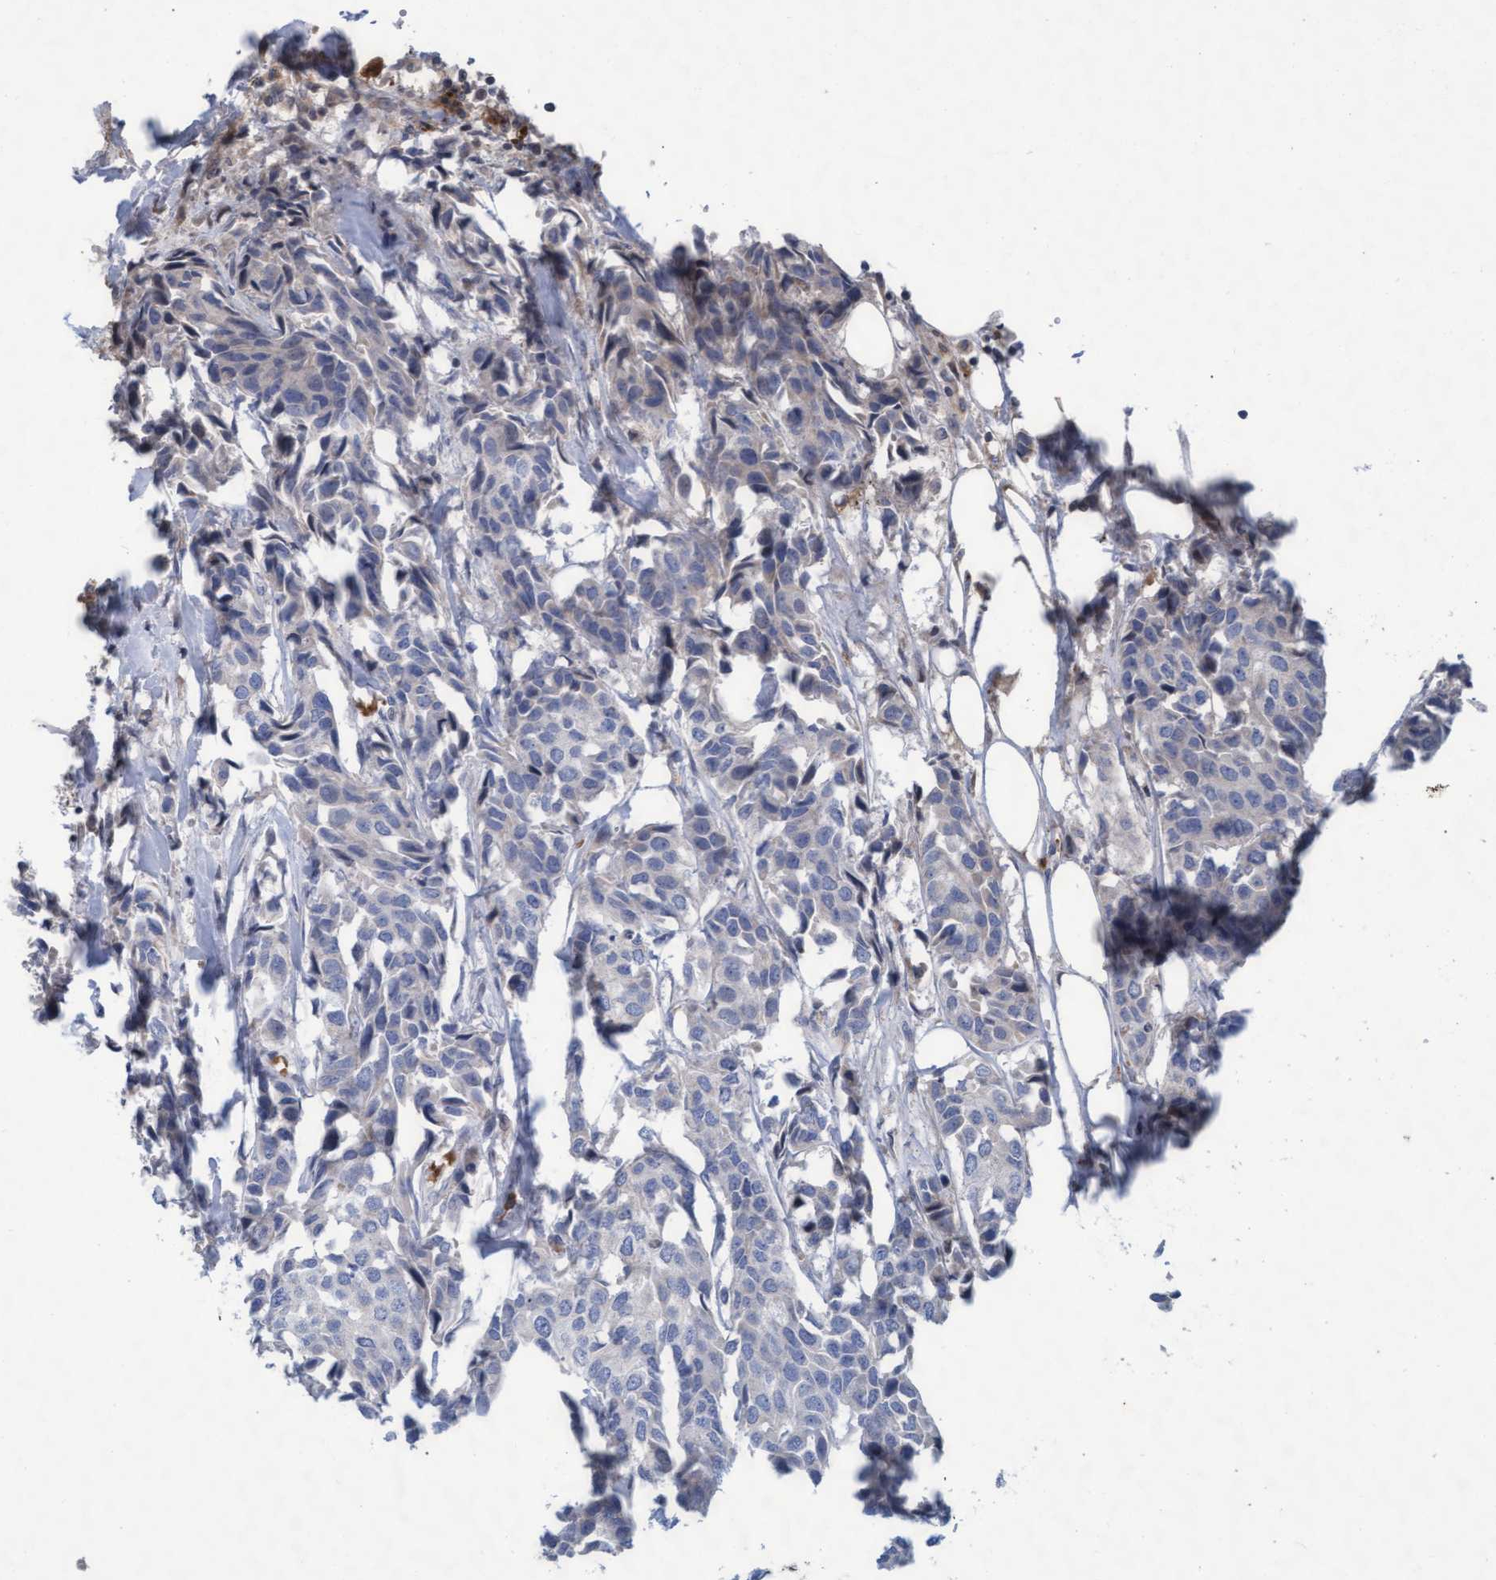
{"staining": {"intensity": "negative", "quantity": "none", "location": "none"}, "tissue": "breast cancer", "cell_type": "Tumor cells", "image_type": "cancer", "snomed": [{"axis": "morphology", "description": "Duct carcinoma"}, {"axis": "topography", "description": "Breast"}], "caption": "A high-resolution micrograph shows IHC staining of breast invasive ductal carcinoma, which exhibits no significant positivity in tumor cells.", "gene": "KCNC2", "patient": {"sex": "female", "age": 80}}